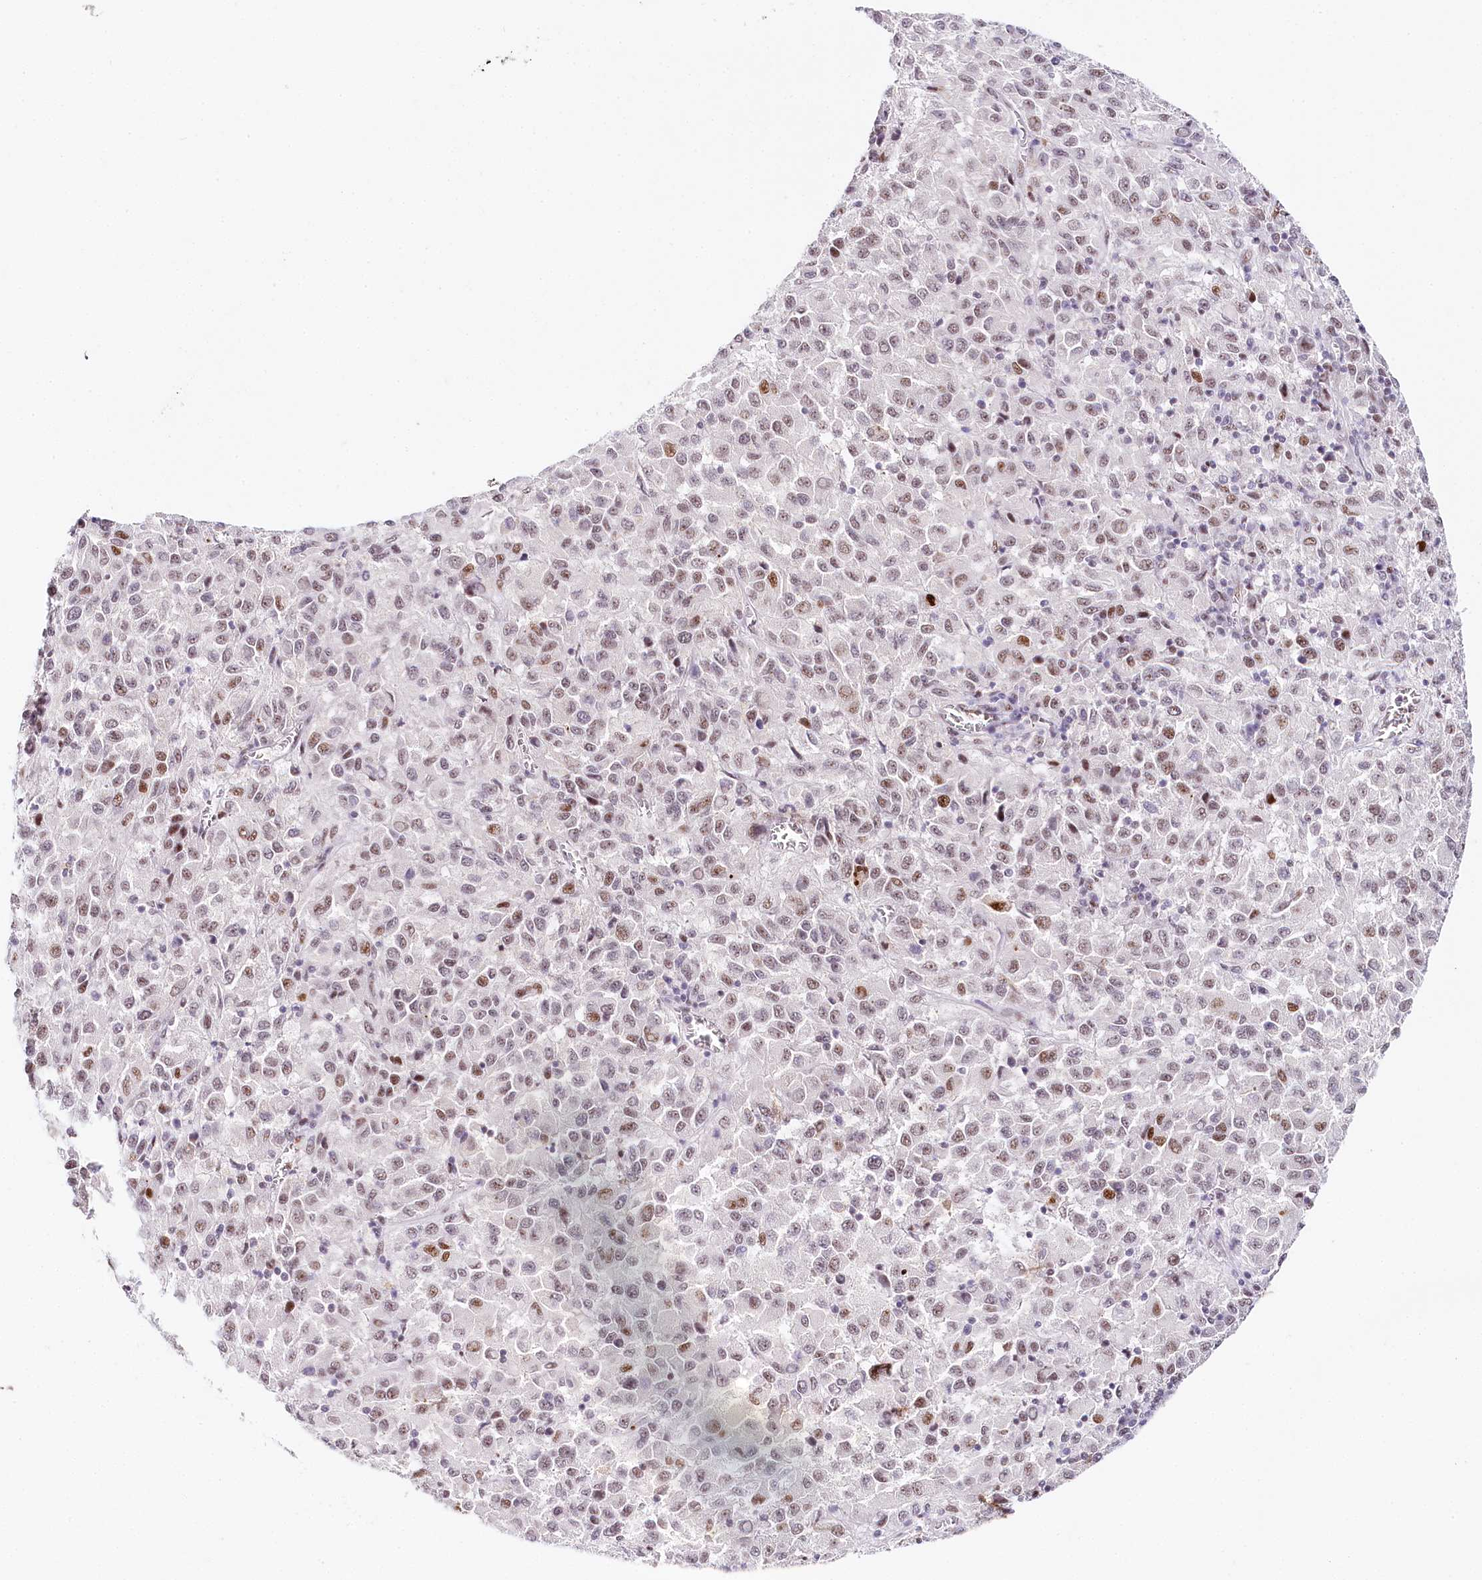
{"staining": {"intensity": "weak", "quantity": ">75%", "location": "nuclear"}, "tissue": "melanoma", "cell_type": "Tumor cells", "image_type": "cancer", "snomed": [{"axis": "morphology", "description": "Malignant melanoma, Metastatic site"}, {"axis": "topography", "description": "Lung"}], "caption": "Malignant melanoma (metastatic site) tissue displays weak nuclear positivity in about >75% of tumor cells", "gene": "TP53", "patient": {"sex": "male", "age": 64}}